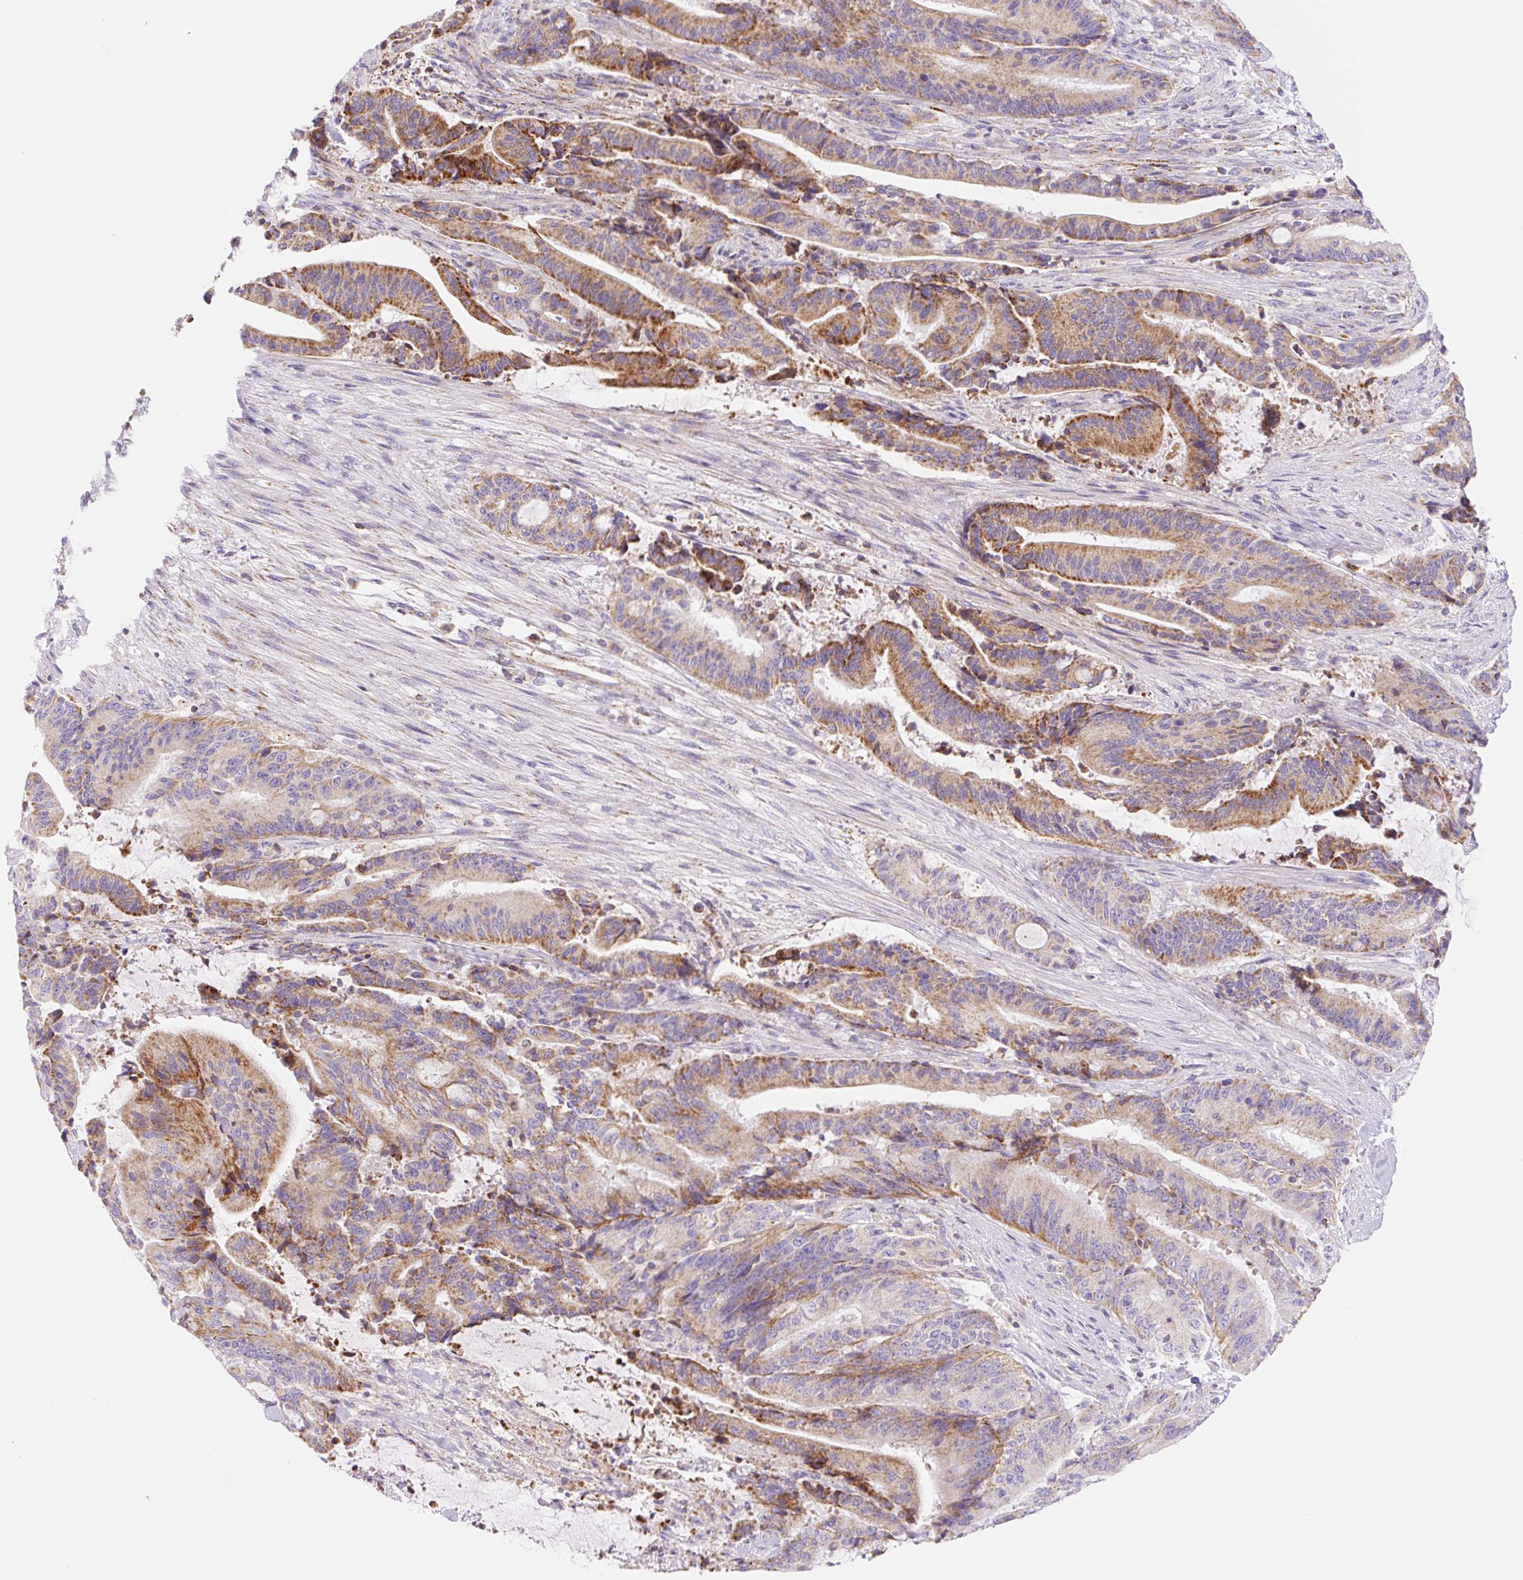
{"staining": {"intensity": "moderate", "quantity": ">75%", "location": "cytoplasmic/membranous"}, "tissue": "liver cancer", "cell_type": "Tumor cells", "image_type": "cancer", "snomed": [{"axis": "morphology", "description": "Normal tissue, NOS"}, {"axis": "morphology", "description": "Cholangiocarcinoma"}, {"axis": "topography", "description": "Liver"}, {"axis": "topography", "description": "Peripheral nerve tissue"}], "caption": "Human cholangiocarcinoma (liver) stained with a brown dye reveals moderate cytoplasmic/membranous positive expression in about >75% of tumor cells.", "gene": "ETNK2", "patient": {"sex": "female", "age": 73}}